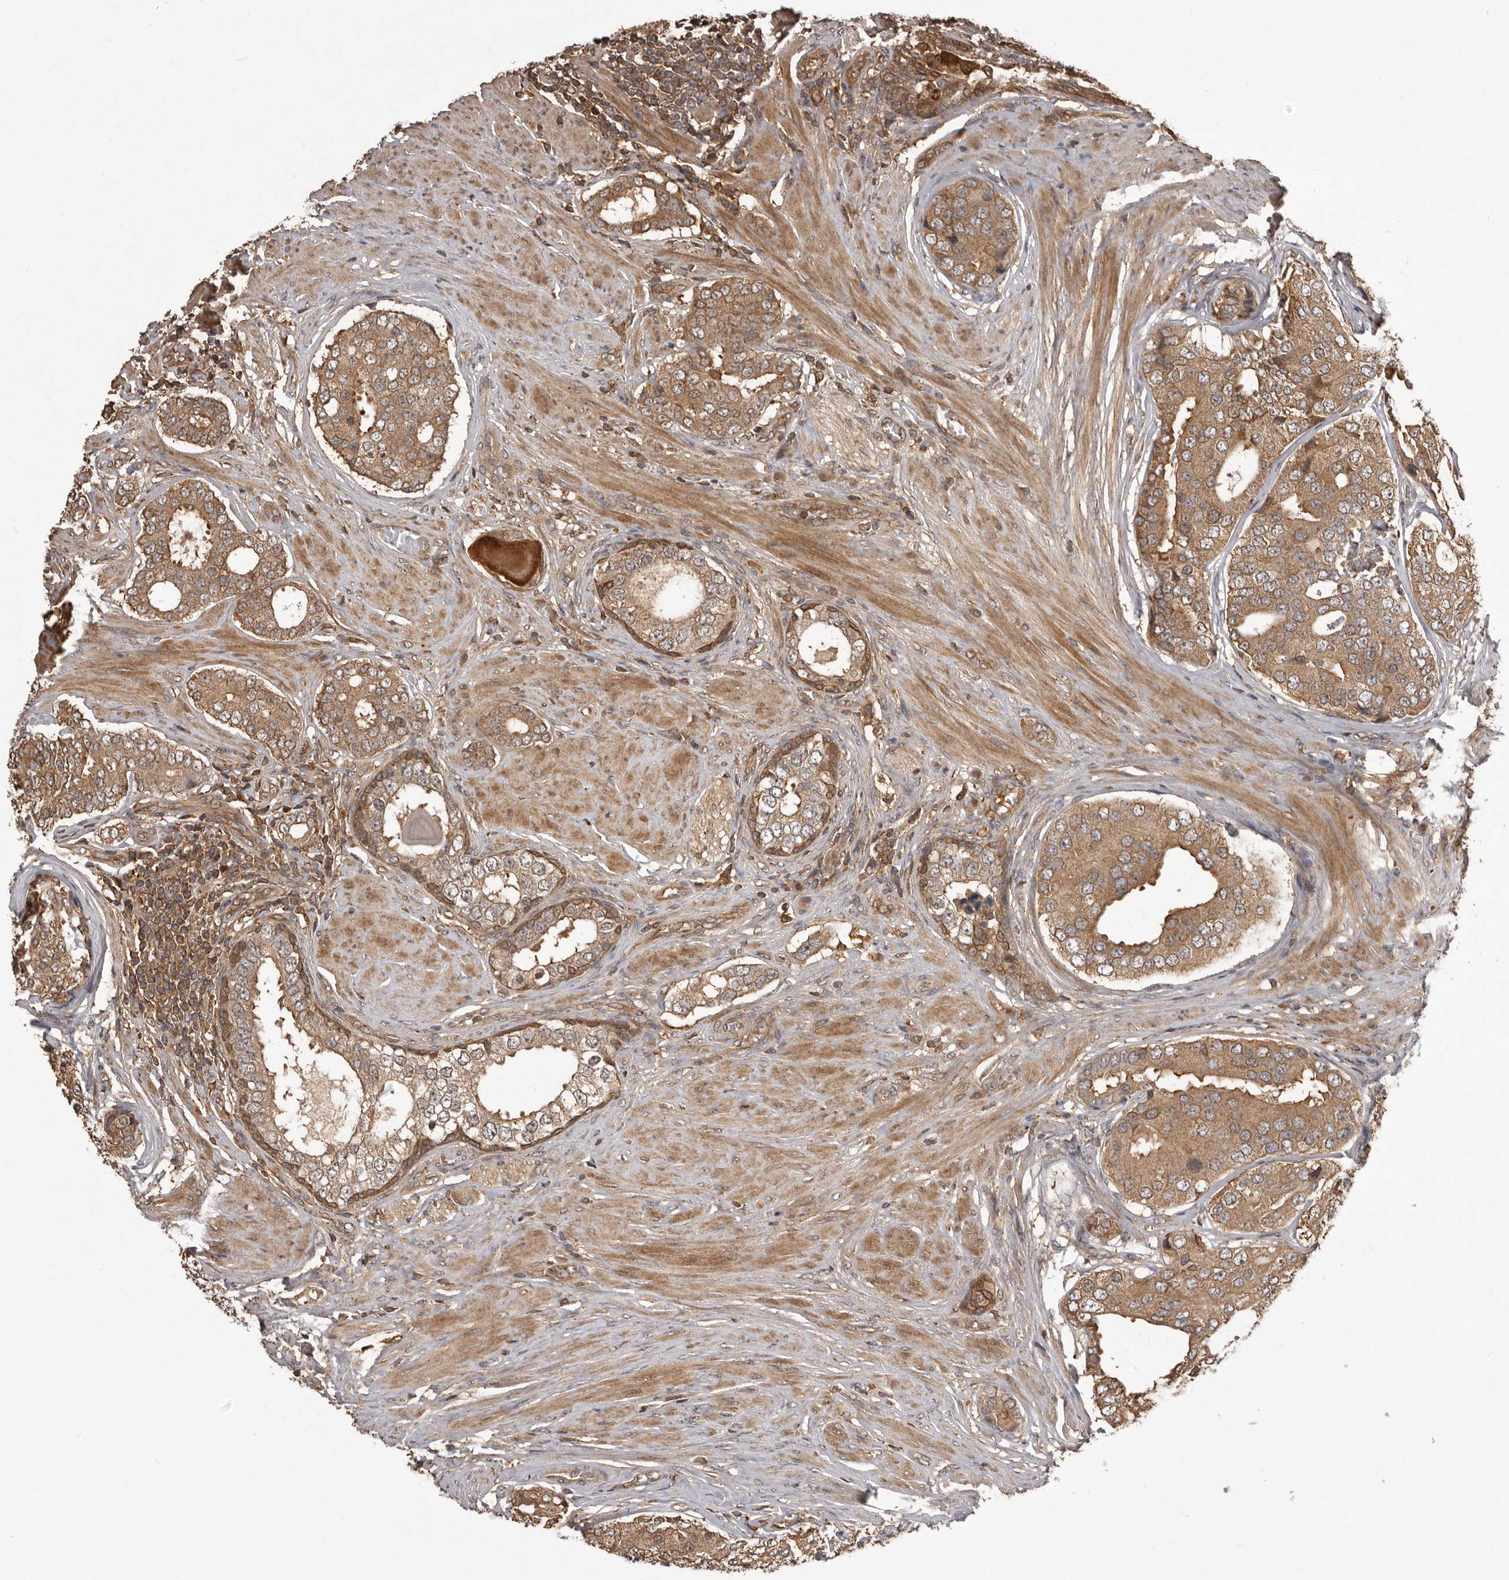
{"staining": {"intensity": "moderate", "quantity": ">75%", "location": "cytoplasmic/membranous"}, "tissue": "prostate cancer", "cell_type": "Tumor cells", "image_type": "cancer", "snomed": [{"axis": "morphology", "description": "Adenocarcinoma, High grade"}, {"axis": "topography", "description": "Prostate"}], "caption": "DAB immunohistochemical staining of prostate cancer (high-grade adenocarcinoma) exhibits moderate cytoplasmic/membranous protein expression in about >75% of tumor cells.", "gene": "SLC22A3", "patient": {"sex": "male", "age": 56}}